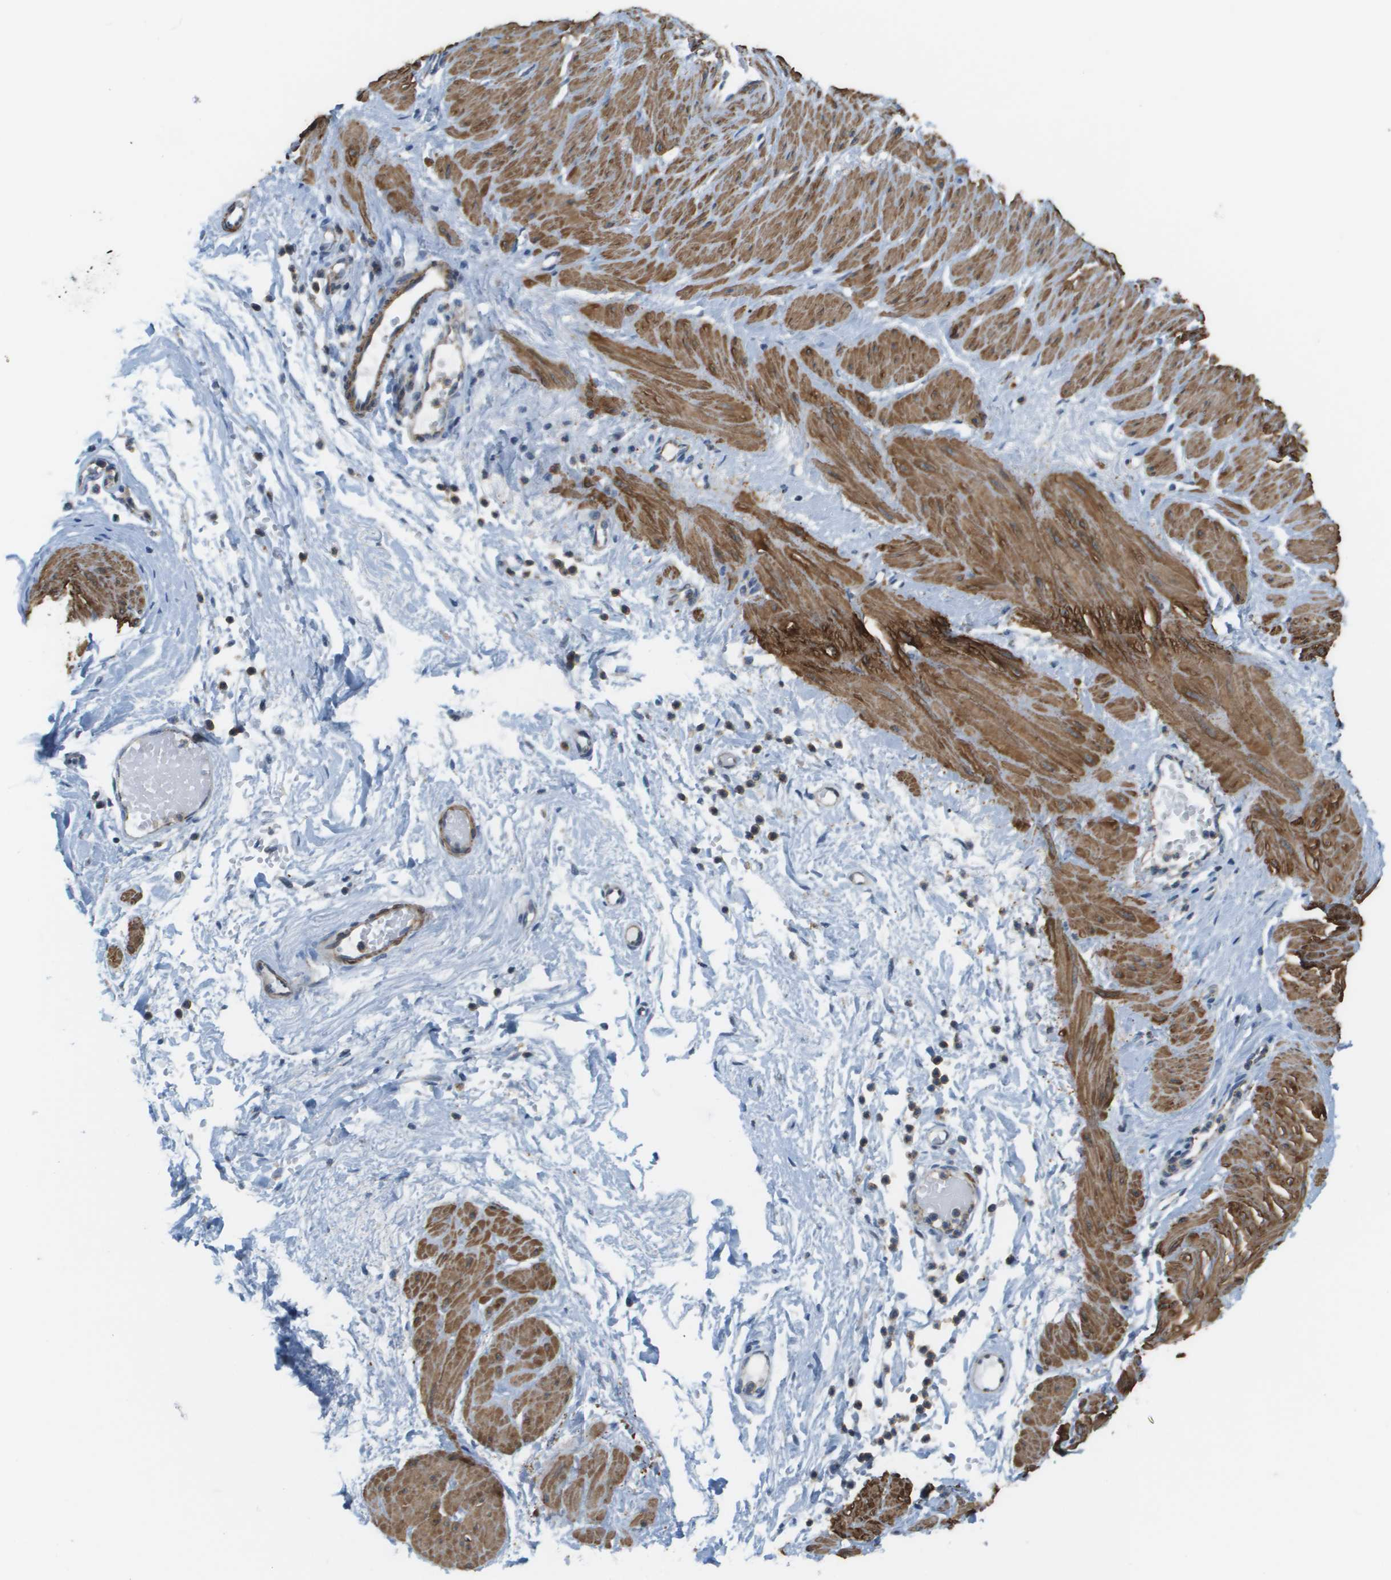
{"staining": {"intensity": "negative", "quantity": "none", "location": "none"}, "tissue": "adipose tissue", "cell_type": "Adipocytes", "image_type": "normal", "snomed": [{"axis": "morphology", "description": "Normal tissue, NOS"}, {"axis": "topography", "description": "Soft tissue"}, {"axis": "topography", "description": "Vascular tissue"}], "caption": "DAB (3,3'-diaminobenzidine) immunohistochemical staining of unremarkable adipose tissue exhibits no significant expression in adipocytes.", "gene": "MYH11", "patient": {"sex": "female", "age": 35}}